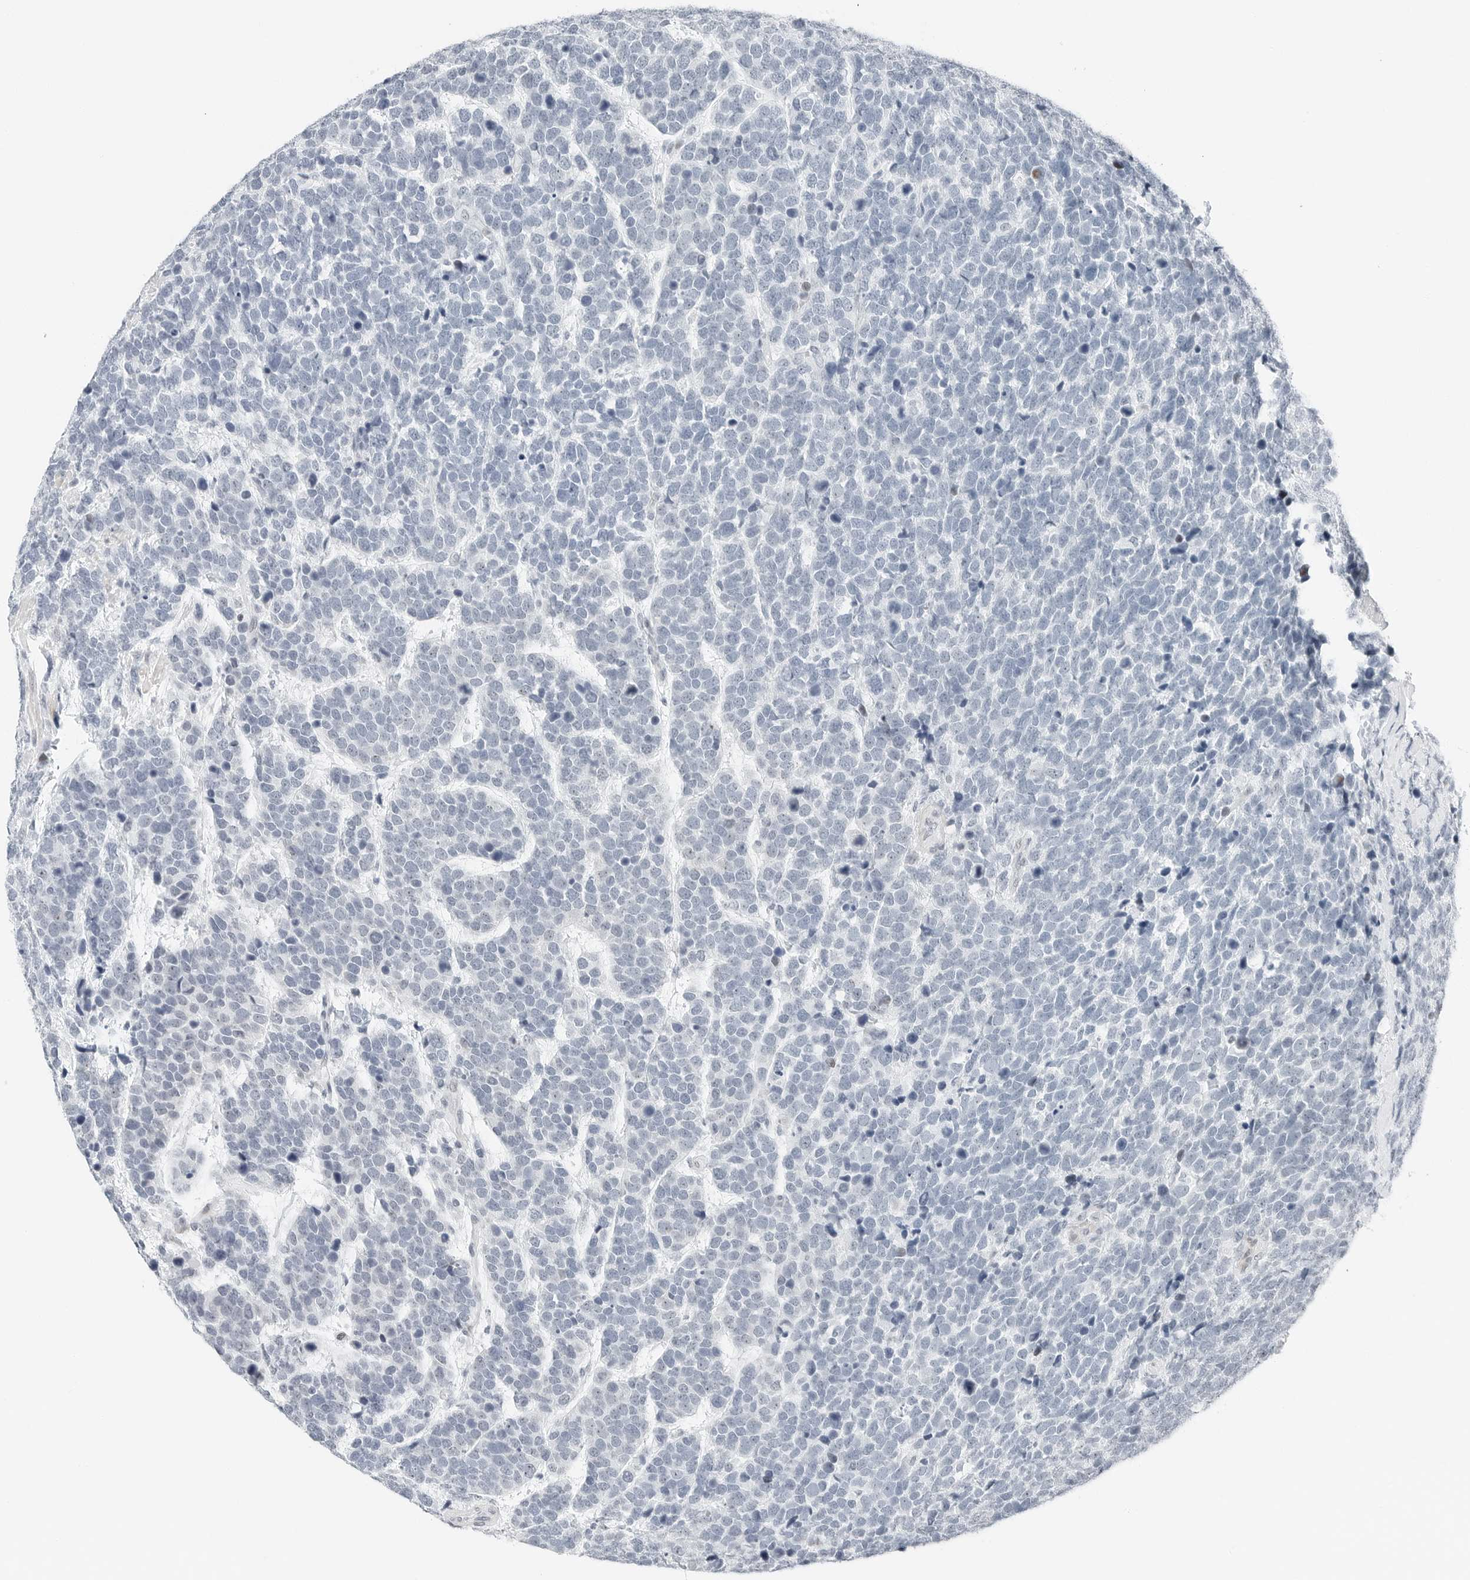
{"staining": {"intensity": "negative", "quantity": "none", "location": "none"}, "tissue": "urothelial cancer", "cell_type": "Tumor cells", "image_type": "cancer", "snomed": [{"axis": "morphology", "description": "Urothelial carcinoma, High grade"}, {"axis": "topography", "description": "Urinary bladder"}], "caption": "Tumor cells are negative for brown protein staining in urothelial carcinoma (high-grade).", "gene": "NTMT2", "patient": {"sex": "female", "age": 82}}